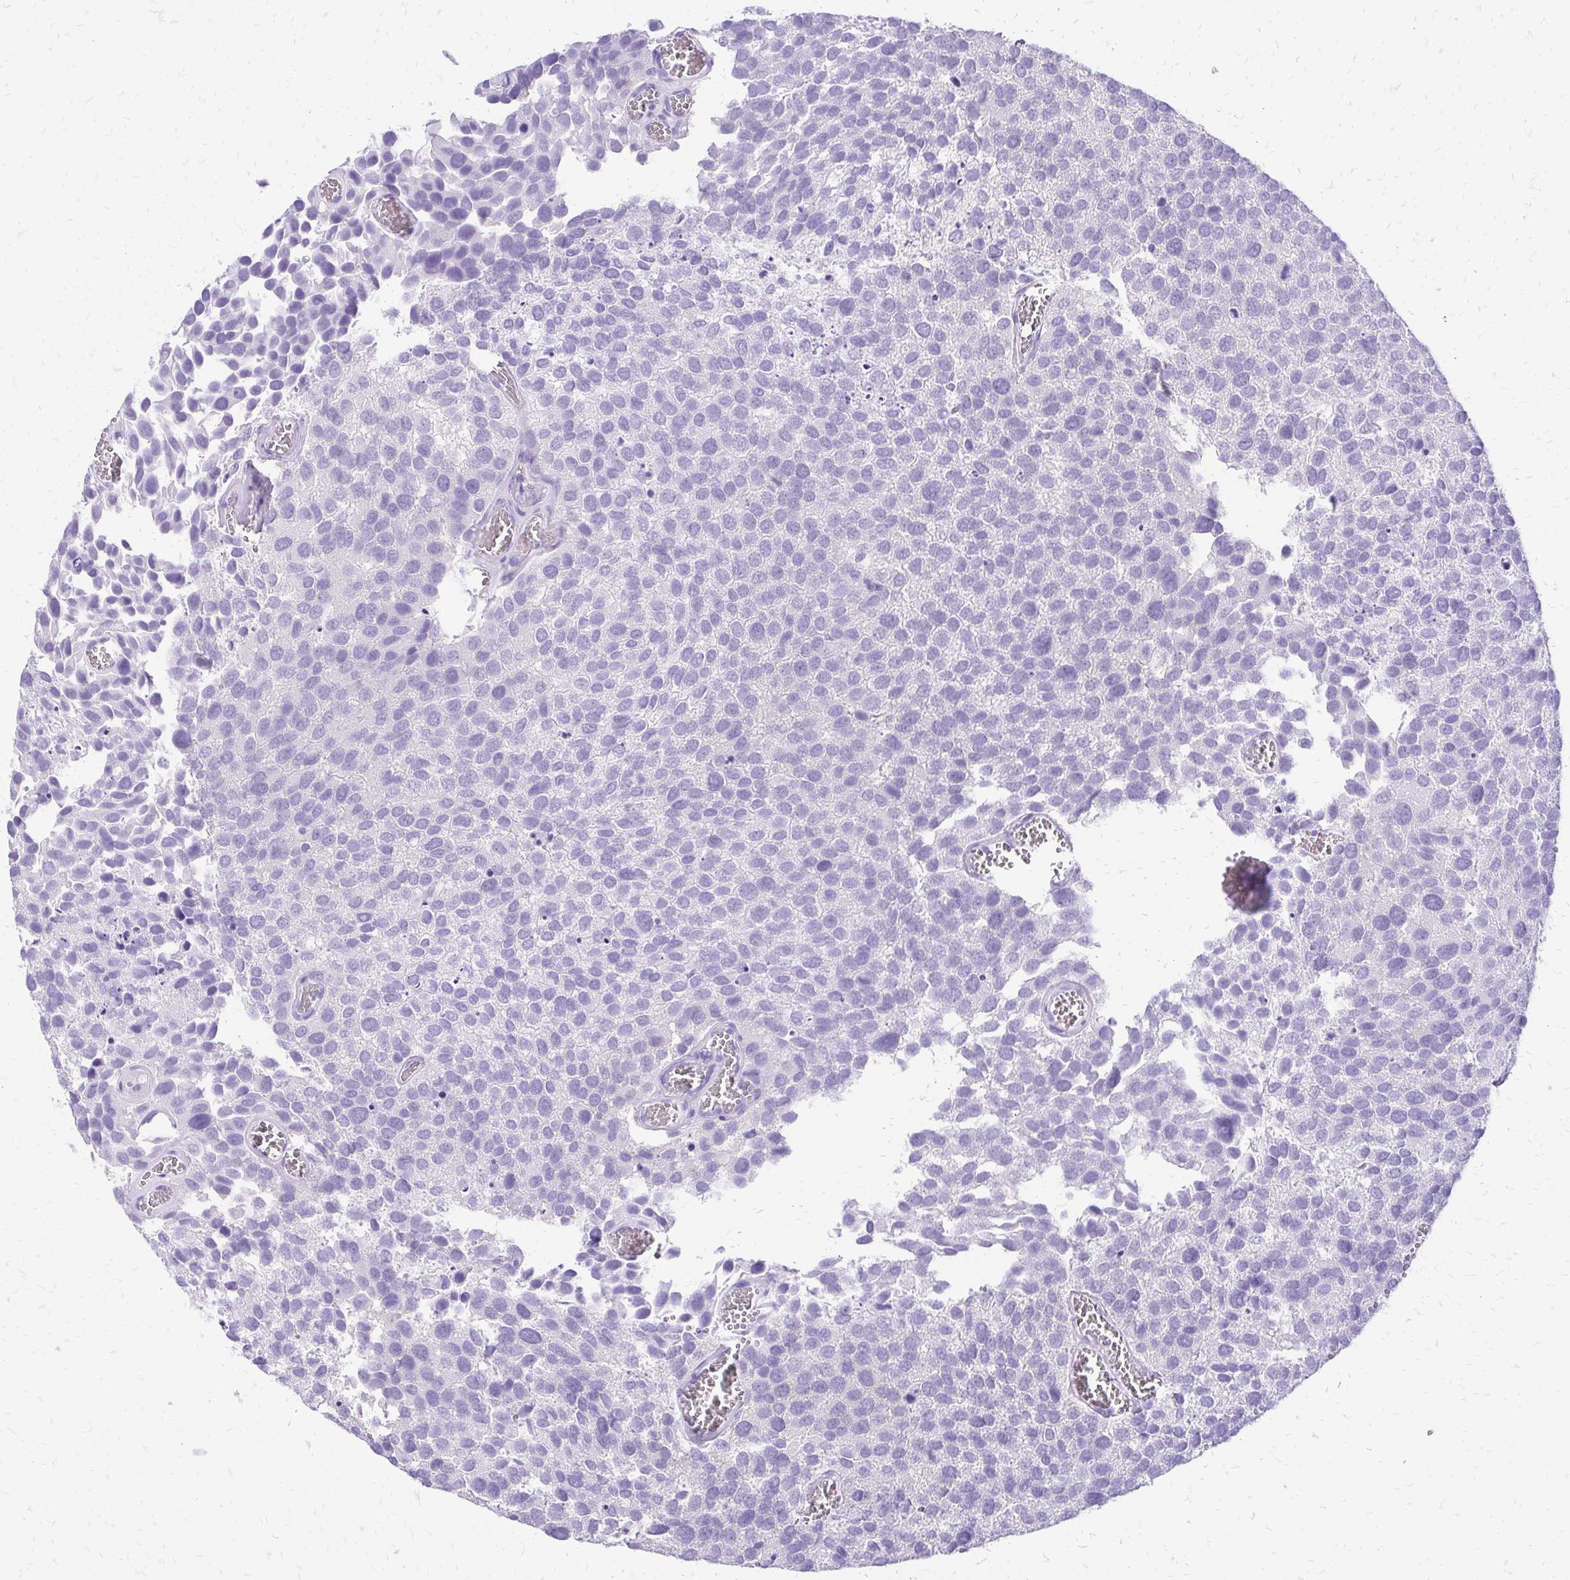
{"staining": {"intensity": "negative", "quantity": "none", "location": "none"}, "tissue": "urothelial cancer", "cell_type": "Tumor cells", "image_type": "cancer", "snomed": [{"axis": "morphology", "description": "Urothelial carcinoma, Low grade"}, {"axis": "topography", "description": "Urinary bladder"}], "caption": "Immunohistochemistry (IHC) micrograph of urothelial cancer stained for a protein (brown), which exhibits no positivity in tumor cells.", "gene": "SLC32A1", "patient": {"sex": "female", "age": 69}}